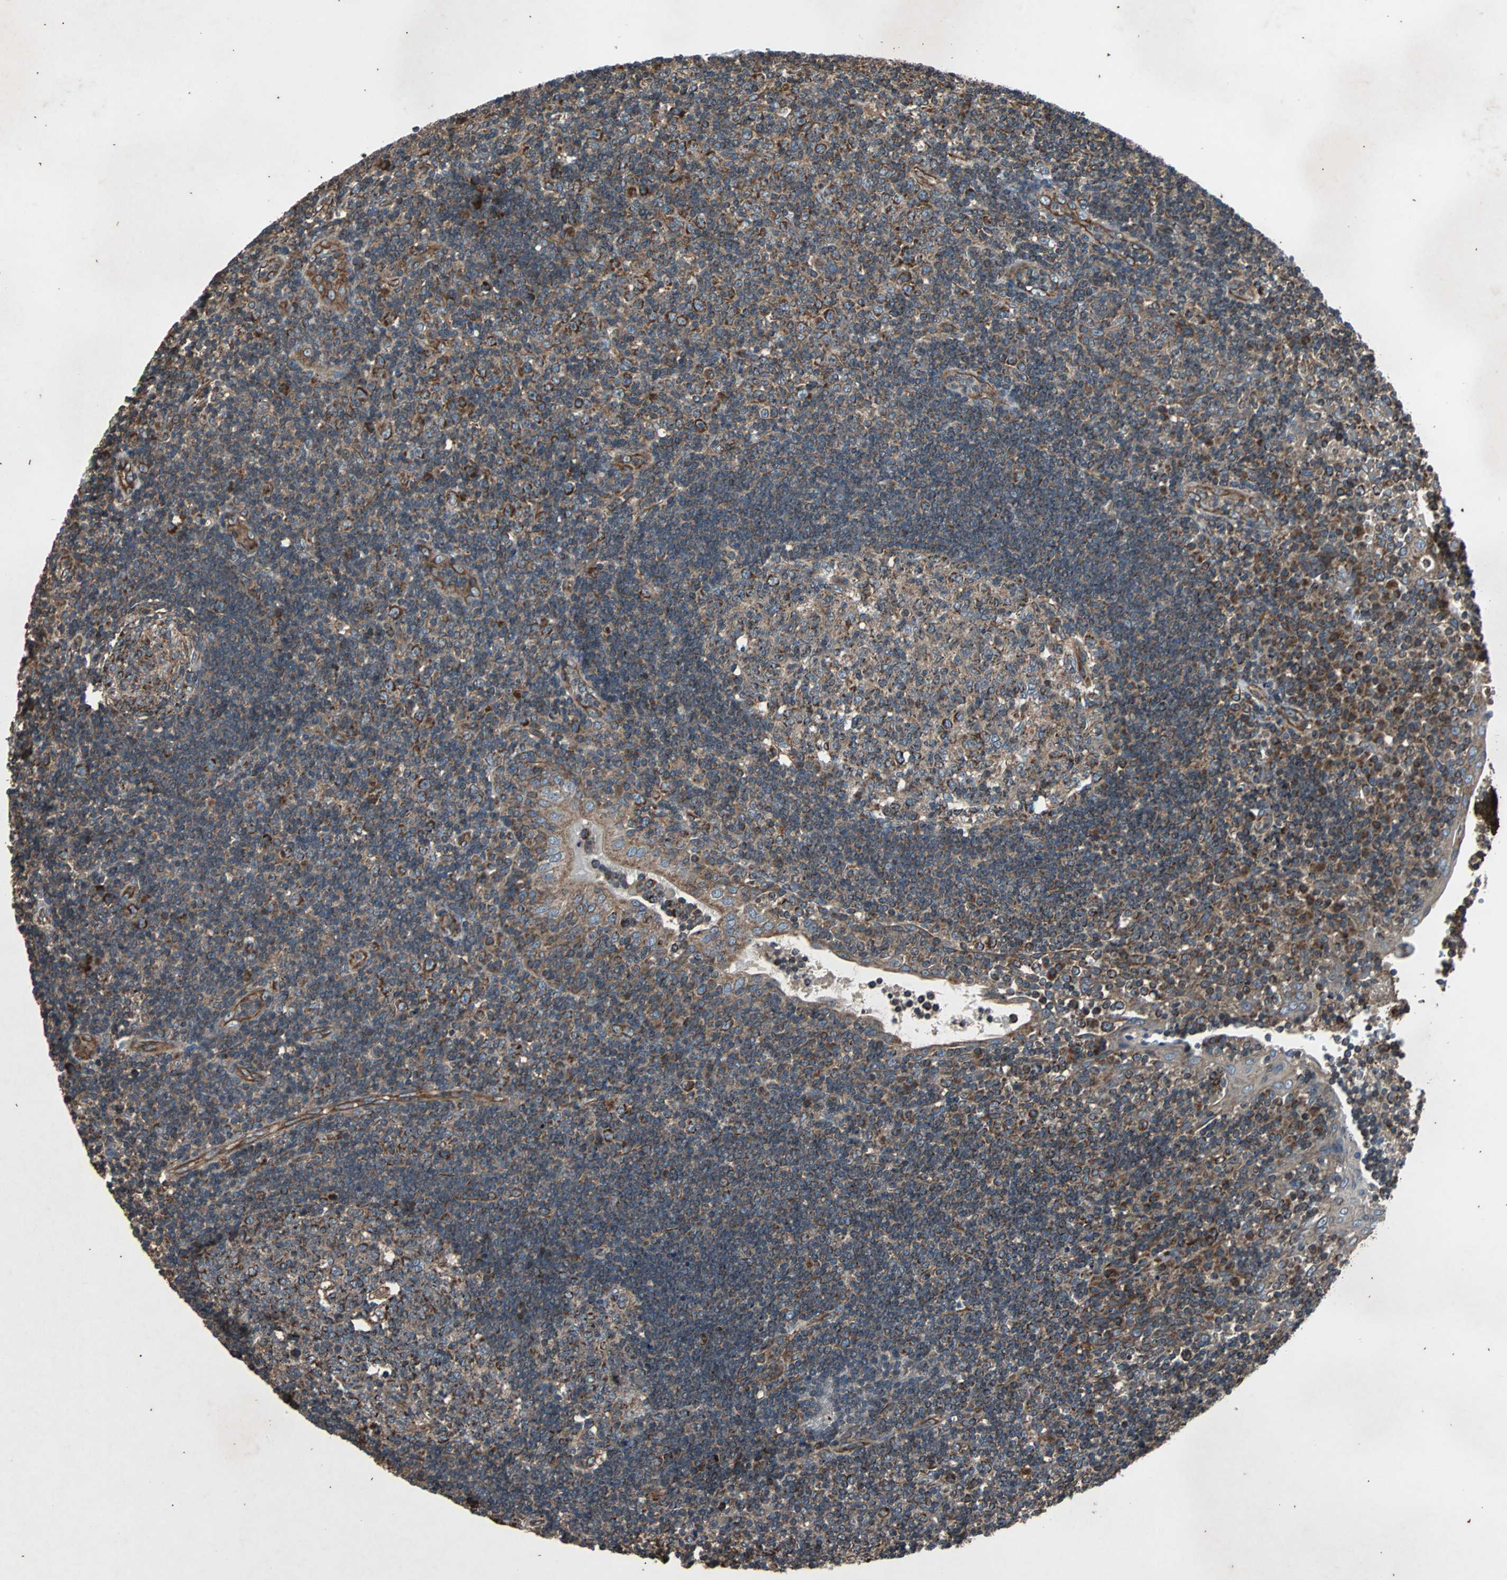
{"staining": {"intensity": "moderate", "quantity": "25%-75%", "location": "cytoplasmic/membranous"}, "tissue": "tonsil", "cell_type": "Germinal center cells", "image_type": "normal", "snomed": [{"axis": "morphology", "description": "Normal tissue, NOS"}, {"axis": "topography", "description": "Tonsil"}], "caption": "Moderate cytoplasmic/membranous staining for a protein is identified in about 25%-75% of germinal center cells of normal tonsil using immunohistochemistry (IHC).", "gene": "ACTR3", "patient": {"sex": "female", "age": 40}}